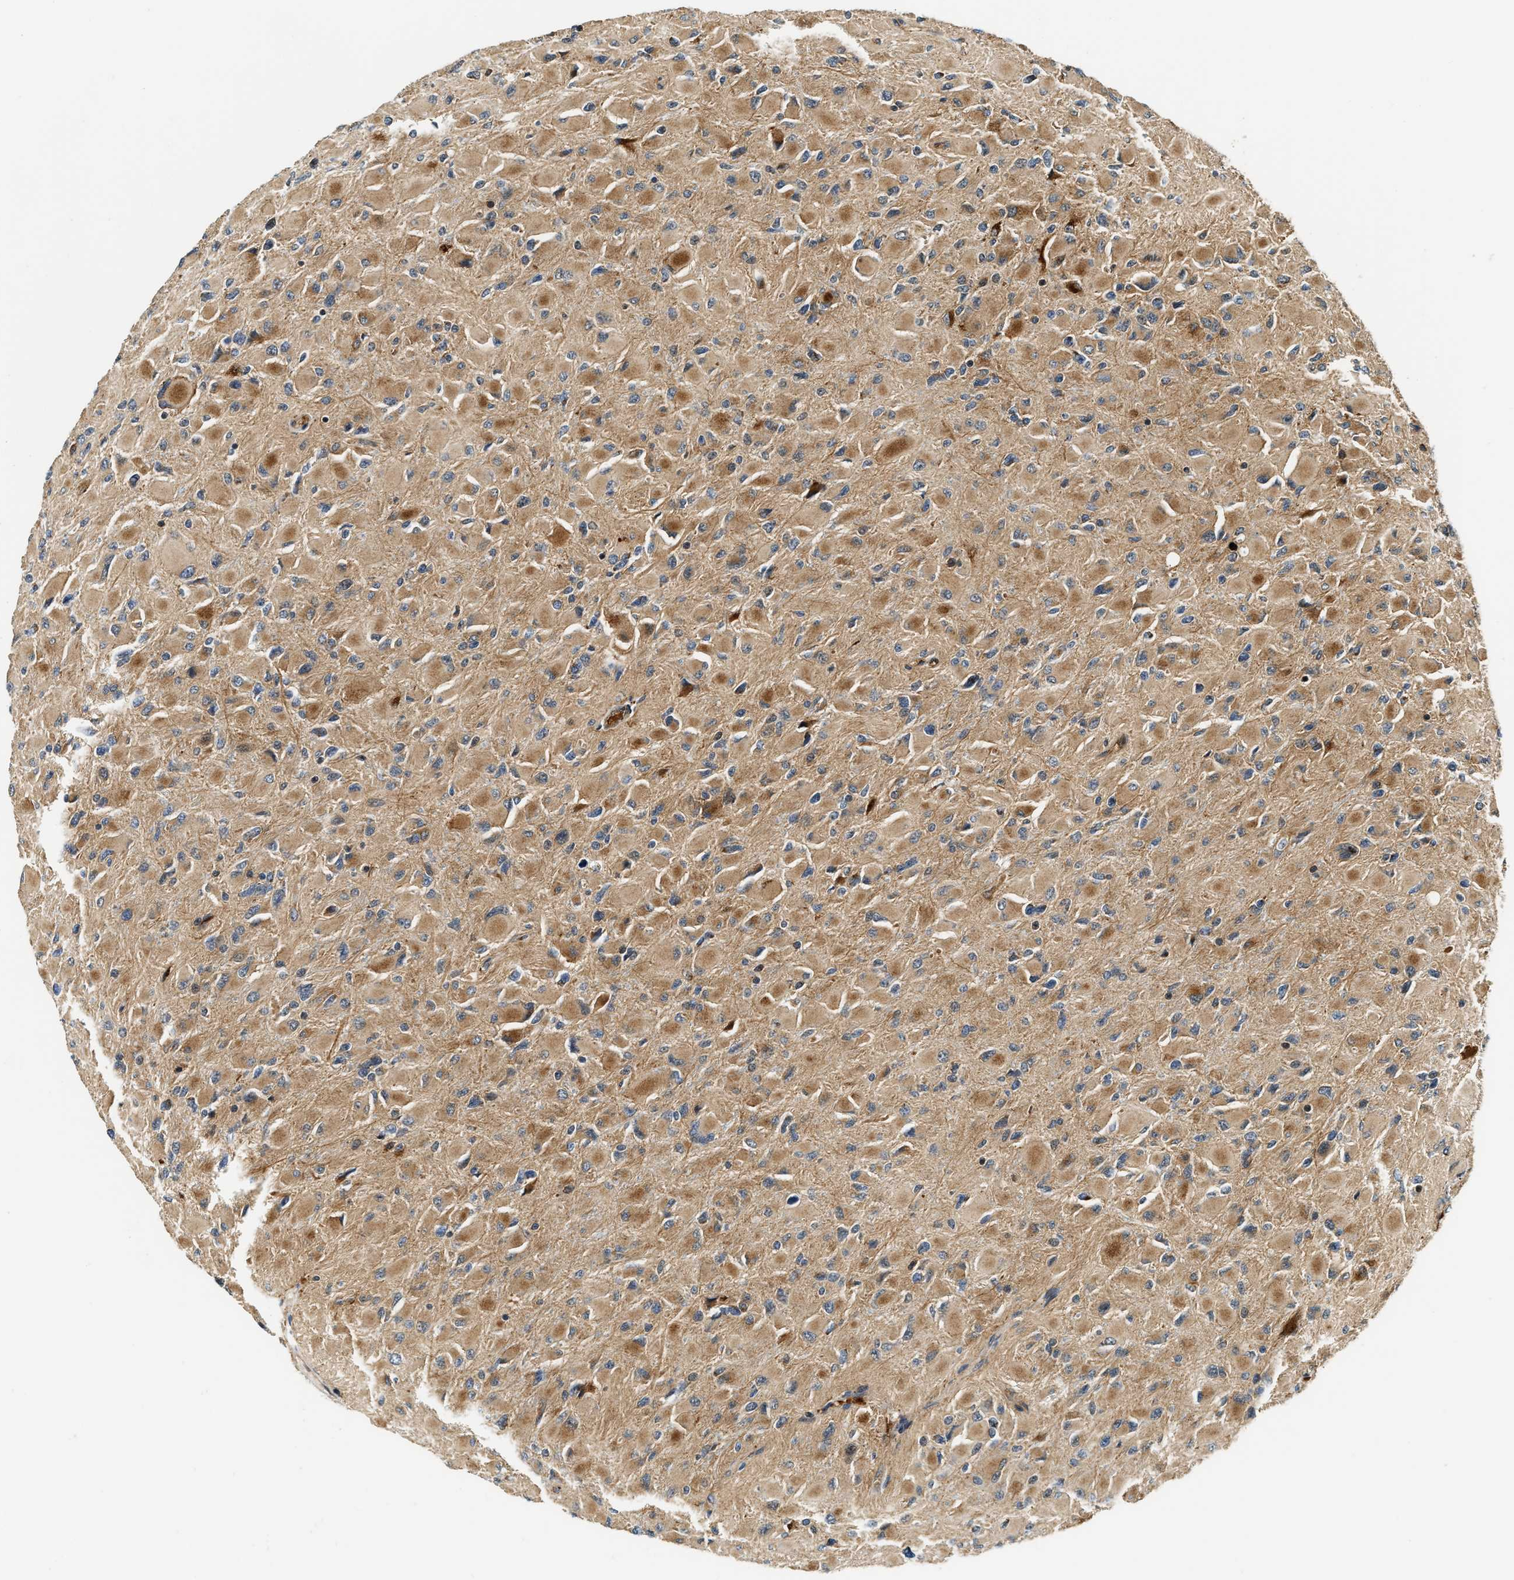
{"staining": {"intensity": "moderate", "quantity": ">75%", "location": "cytoplasmic/membranous"}, "tissue": "glioma", "cell_type": "Tumor cells", "image_type": "cancer", "snomed": [{"axis": "morphology", "description": "Glioma, malignant, High grade"}, {"axis": "topography", "description": "Cerebral cortex"}], "caption": "Protein staining shows moderate cytoplasmic/membranous positivity in approximately >75% of tumor cells in malignant glioma (high-grade). The staining was performed using DAB (3,3'-diaminobenzidine) to visualize the protein expression in brown, while the nuclei were stained in blue with hematoxylin (Magnification: 20x).", "gene": "EXTL2", "patient": {"sex": "female", "age": 36}}